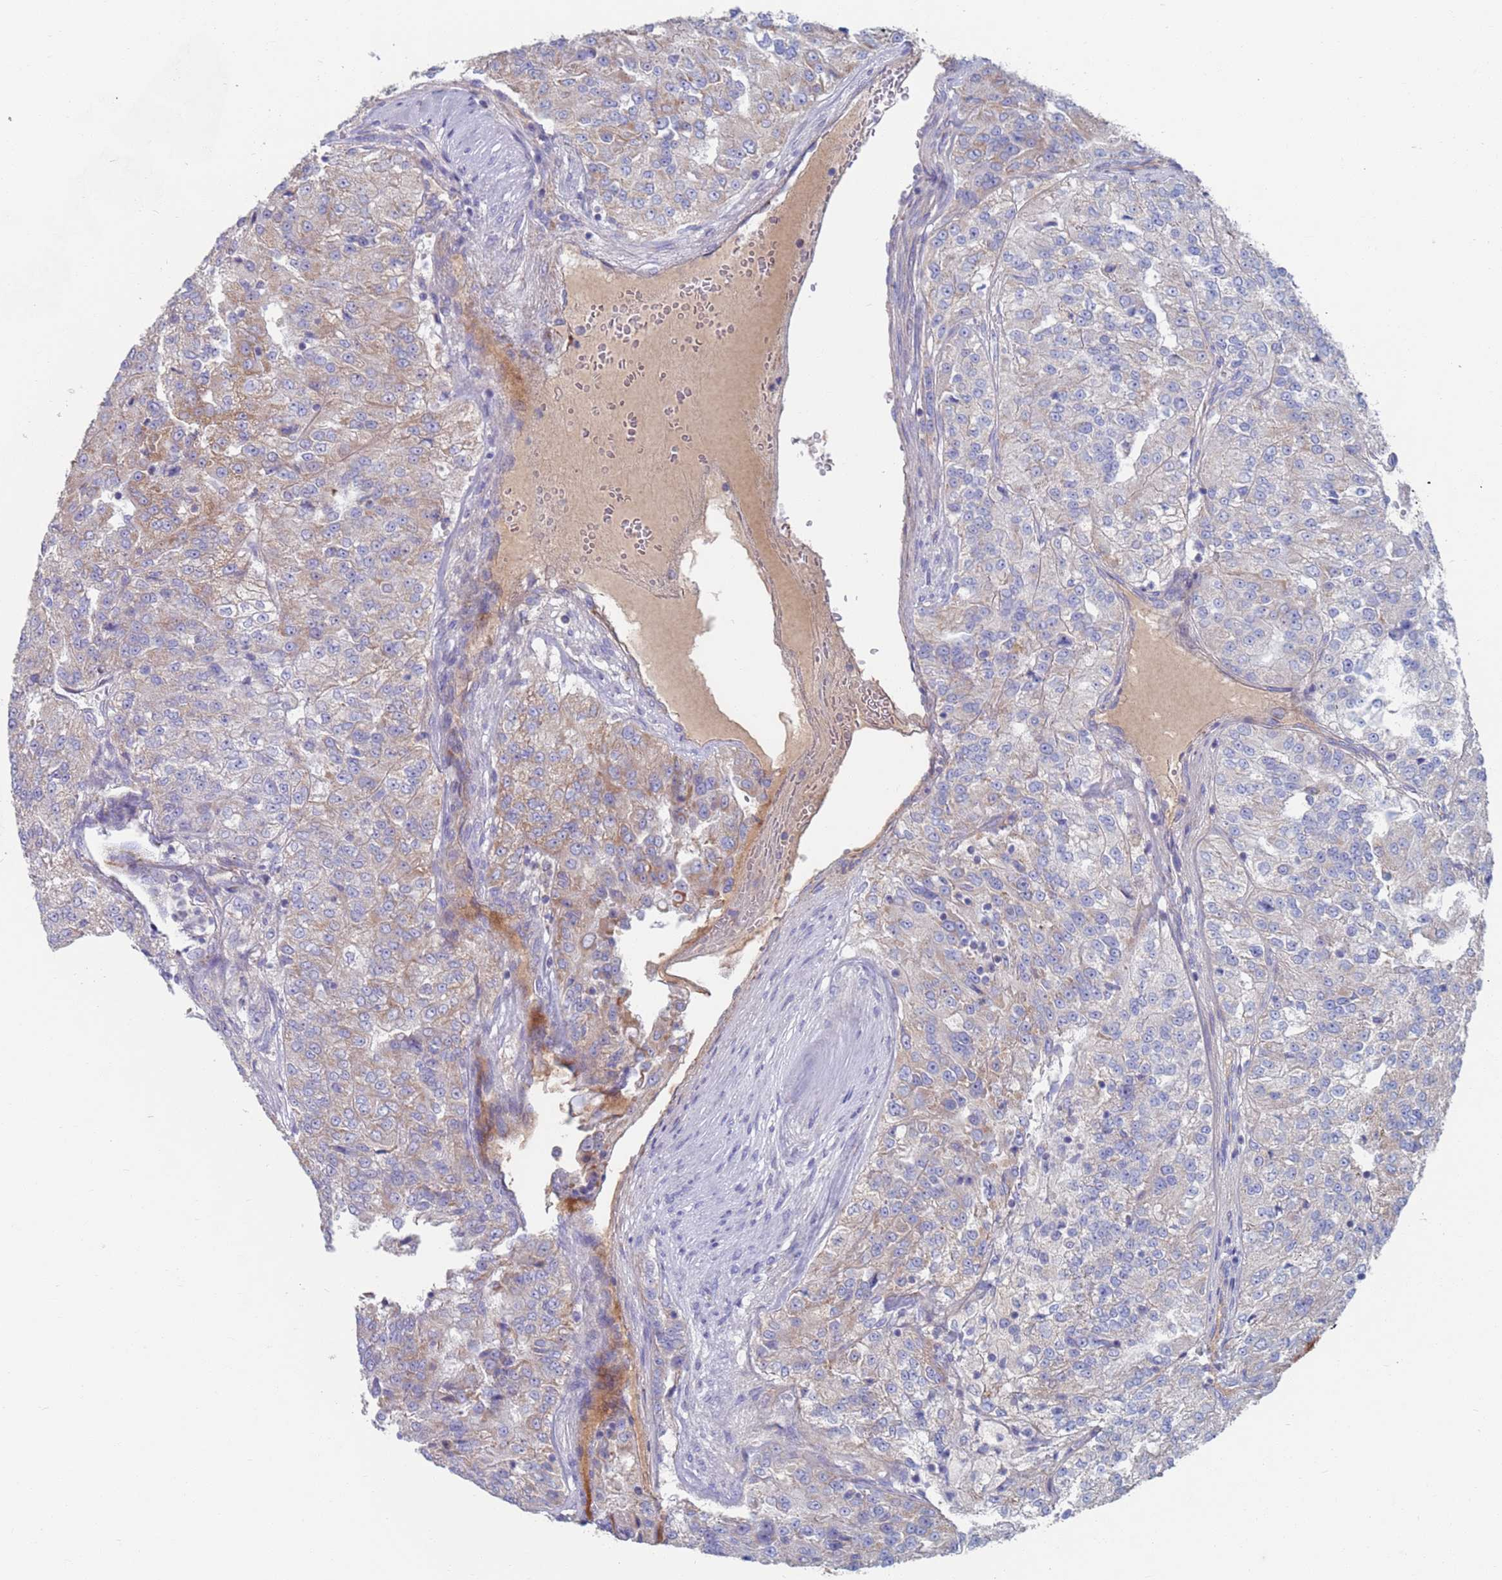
{"staining": {"intensity": "weak", "quantity": "25%-75%", "location": "cytoplasmic/membranous"}, "tissue": "renal cancer", "cell_type": "Tumor cells", "image_type": "cancer", "snomed": [{"axis": "morphology", "description": "Adenocarcinoma, NOS"}, {"axis": "topography", "description": "Kidney"}], "caption": "Renal adenocarcinoma stained with a brown dye demonstrates weak cytoplasmic/membranous positive expression in about 25%-75% of tumor cells.", "gene": "MRPL22", "patient": {"sex": "female", "age": 63}}